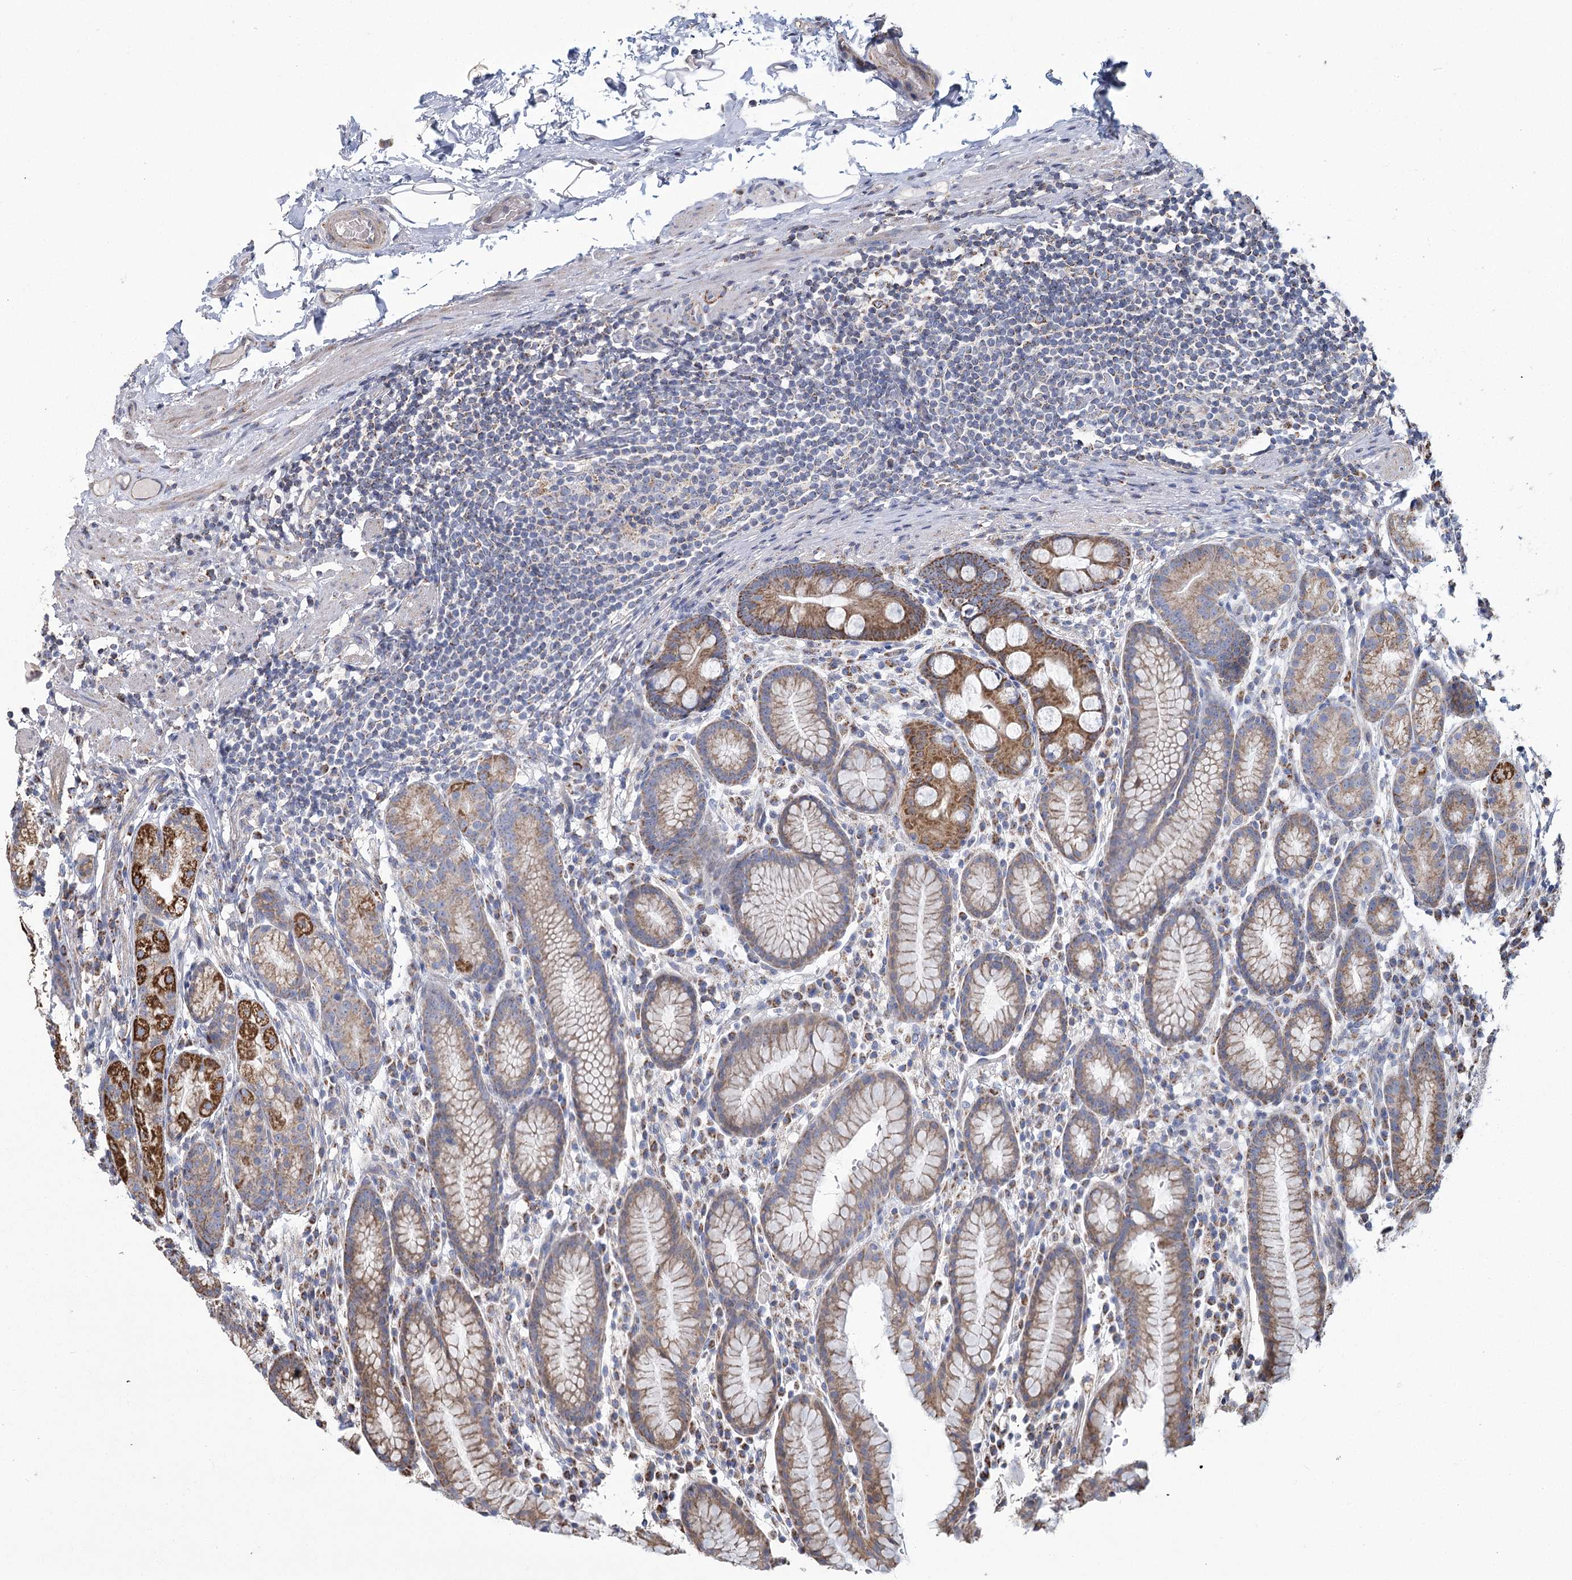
{"staining": {"intensity": "strong", "quantity": "25%-75%", "location": "cytoplasmic/membranous"}, "tissue": "stomach", "cell_type": "Glandular cells", "image_type": "normal", "snomed": [{"axis": "morphology", "description": "Normal tissue, NOS"}, {"axis": "topography", "description": "Stomach, lower"}], "caption": "Immunohistochemical staining of benign human stomach exhibits 25%-75% levels of strong cytoplasmic/membranous protein positivity in approximately 25%-75% of glandular cells. The protein of interest is stained brown, and the nuclei are stained in blue (DAB IHC with brightfield microscopy, high magnification).", "gene": "RANBP3L", "patient": {"sex": "male", "age": 52}}